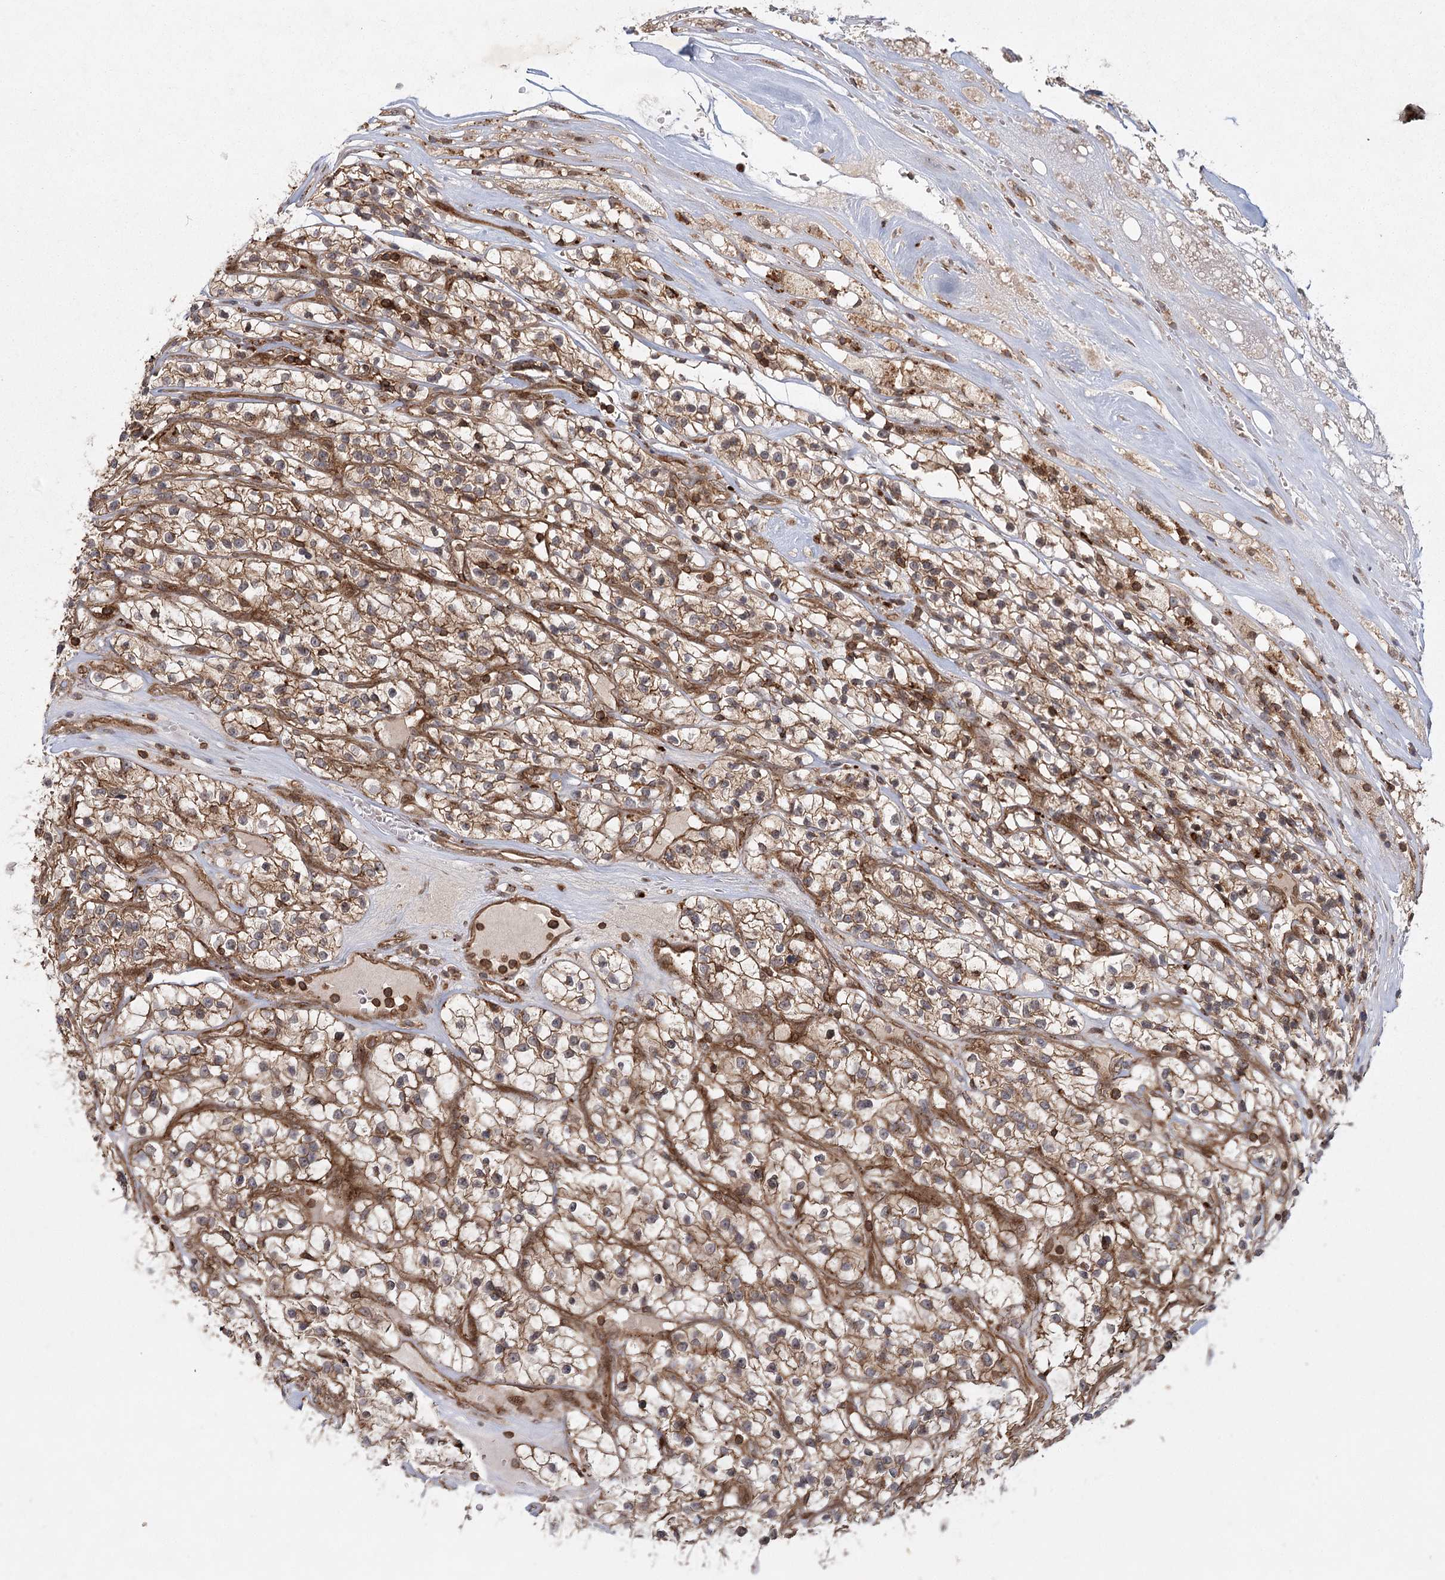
{"staining": {"intensity": "moderate", "quantity": ">75%", "location": "cytoplasmic/membranous"}, "tissue": "renal cancer", "cell_type": "Tumor cells", "image_type": "cancer", "snomed": [{"axis": "morphology", "description": "Adenocarcinoma, NOS"}, {"axis": "topography", "description": "Kidney"}], "caption": "This image demonstrates immunohistochemistry staining of renal cancer (adenocarcinoma), with medium moderate cytoplasmic/membranous staining in about >75% of tumor cells.", "gene": "MDFIC", "patient": {"sex": "female", "age": 57}}